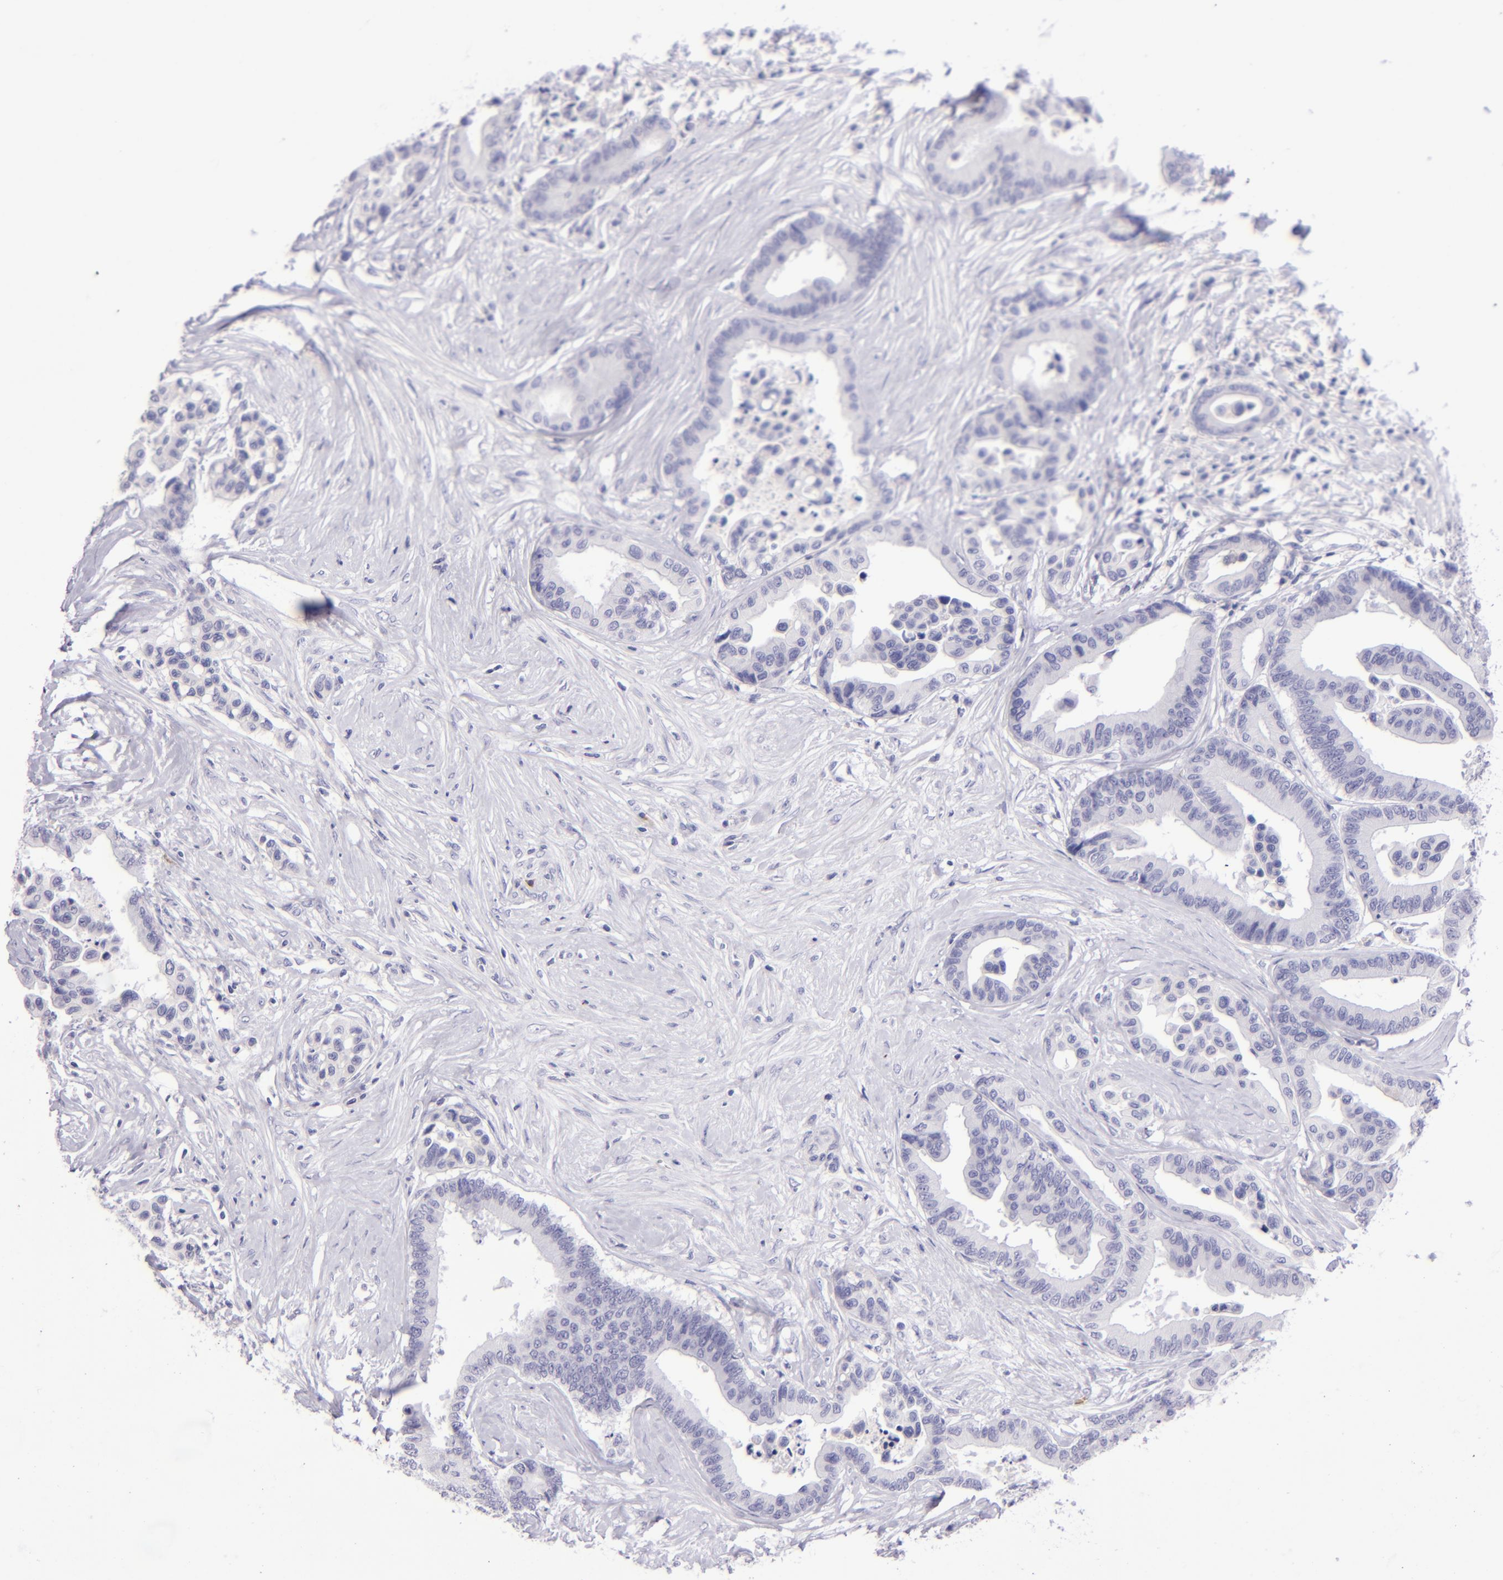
{"staining": {"intensity": "negative", "quantity": "none", "location": "none"}, "tissue": "colorectal cancer", "cell_type": "Tumor cells", "image_type": "cancer", "snomed": [{"axis": "morphology", "description": "Adenocarcinoma, NOS"}, {"axis": "topography", "description": "Colon"}], "caption": "A high-resolution image shows immunohistochemistry staining of colorectal cancer, which shows no significant positivity in tumor cells. The staining is performed using DAB brown chromogen with nuclei counter-stained in using hematoxylin.", "gene": "TYRP1", "patient": {"sex": "male", "age": 82}}